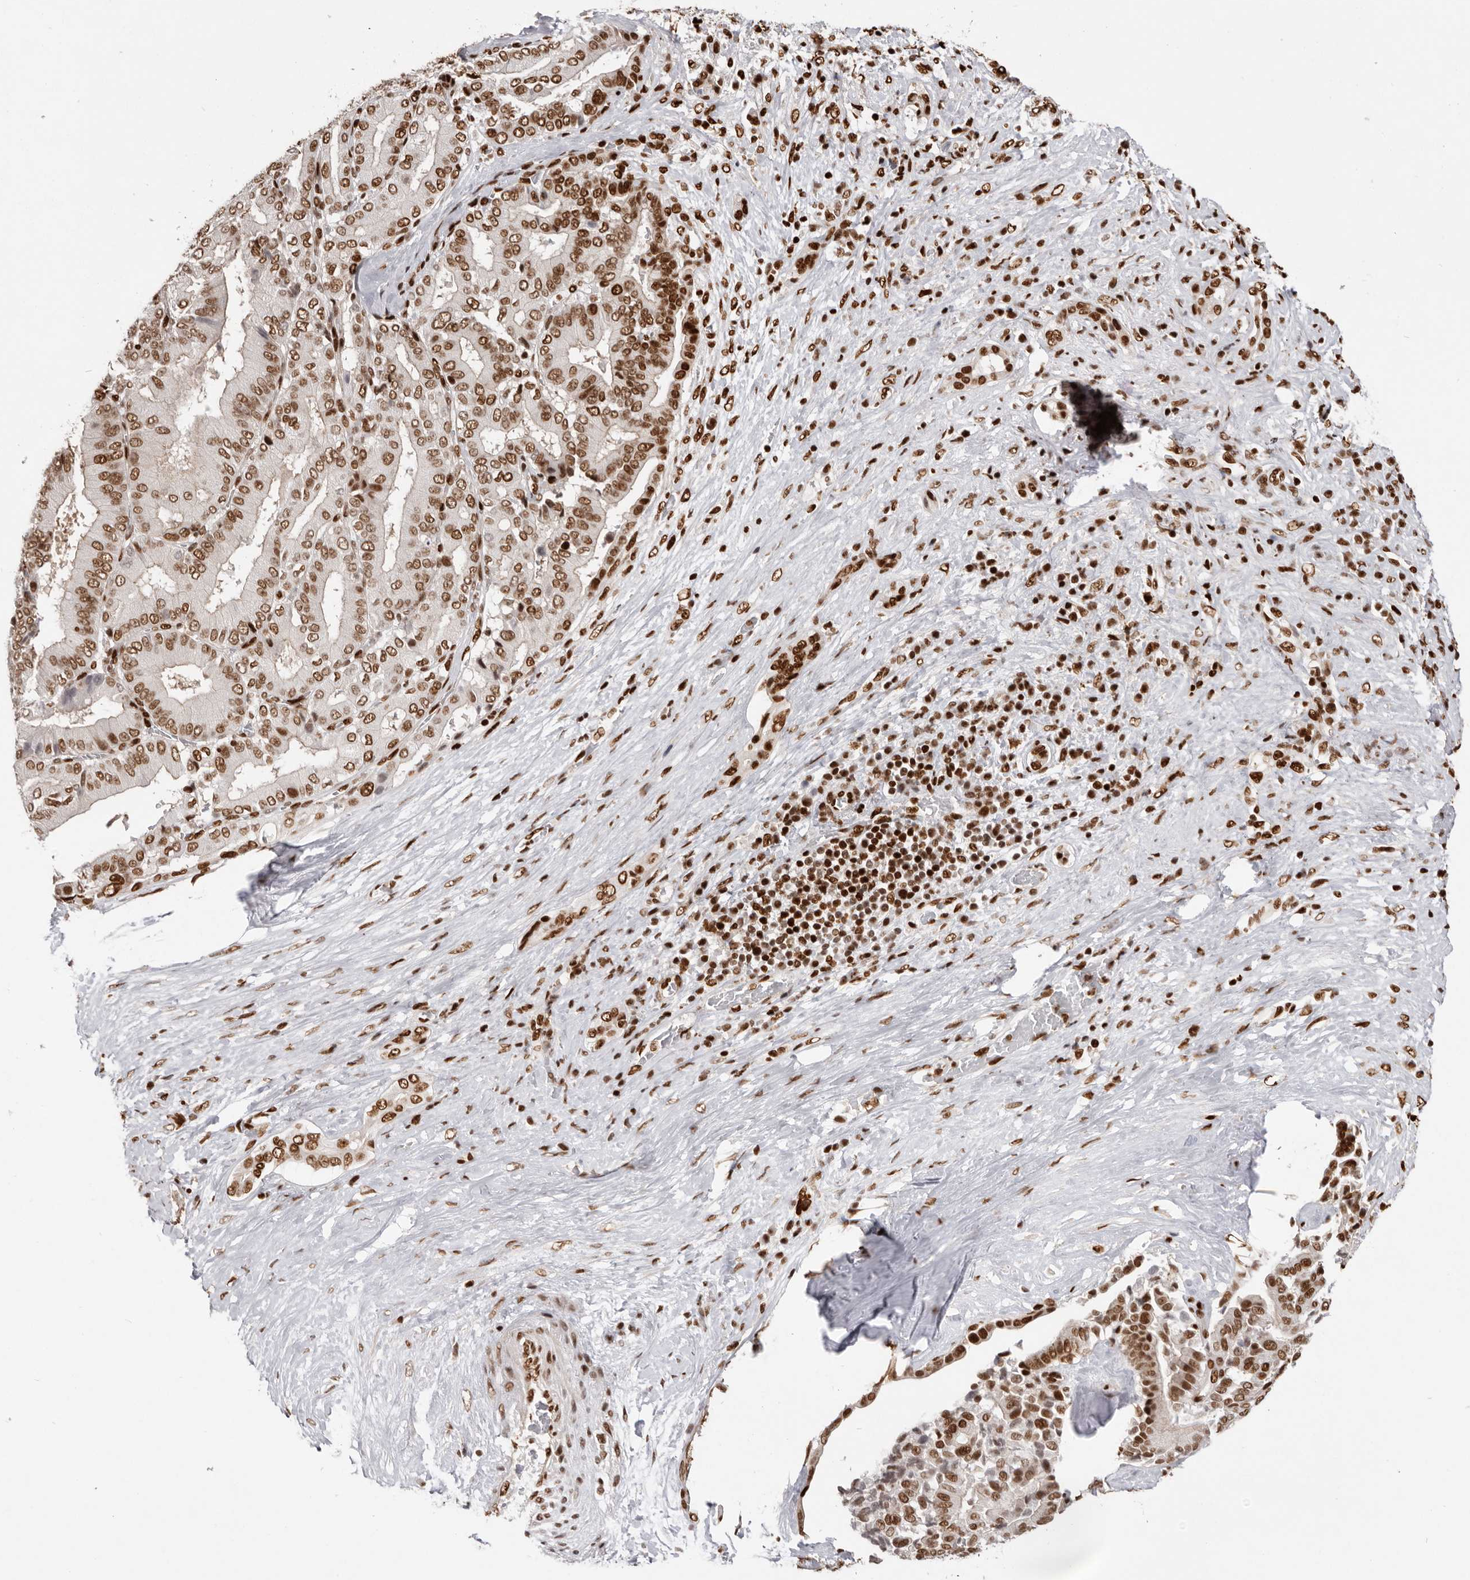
{"staining": {"intensity": "strong", "quantity": ">75%", "location": "nuclear"}, "tissue": "liver cancer", "cell_type": "Tumor cells", "image_type": "cancer", "snomed": [{"axis": "morphology", "description": "Cholangiocarcinoma"}, {"axis": "topography", "description": "Liver"}], "caption": "This is a histology image of IHC staining of liver cancer, which shows strong expression in the nuclear of tumor cells.", "gene": "CHTOP", "patient": {"sex": "female", "age": 75}}